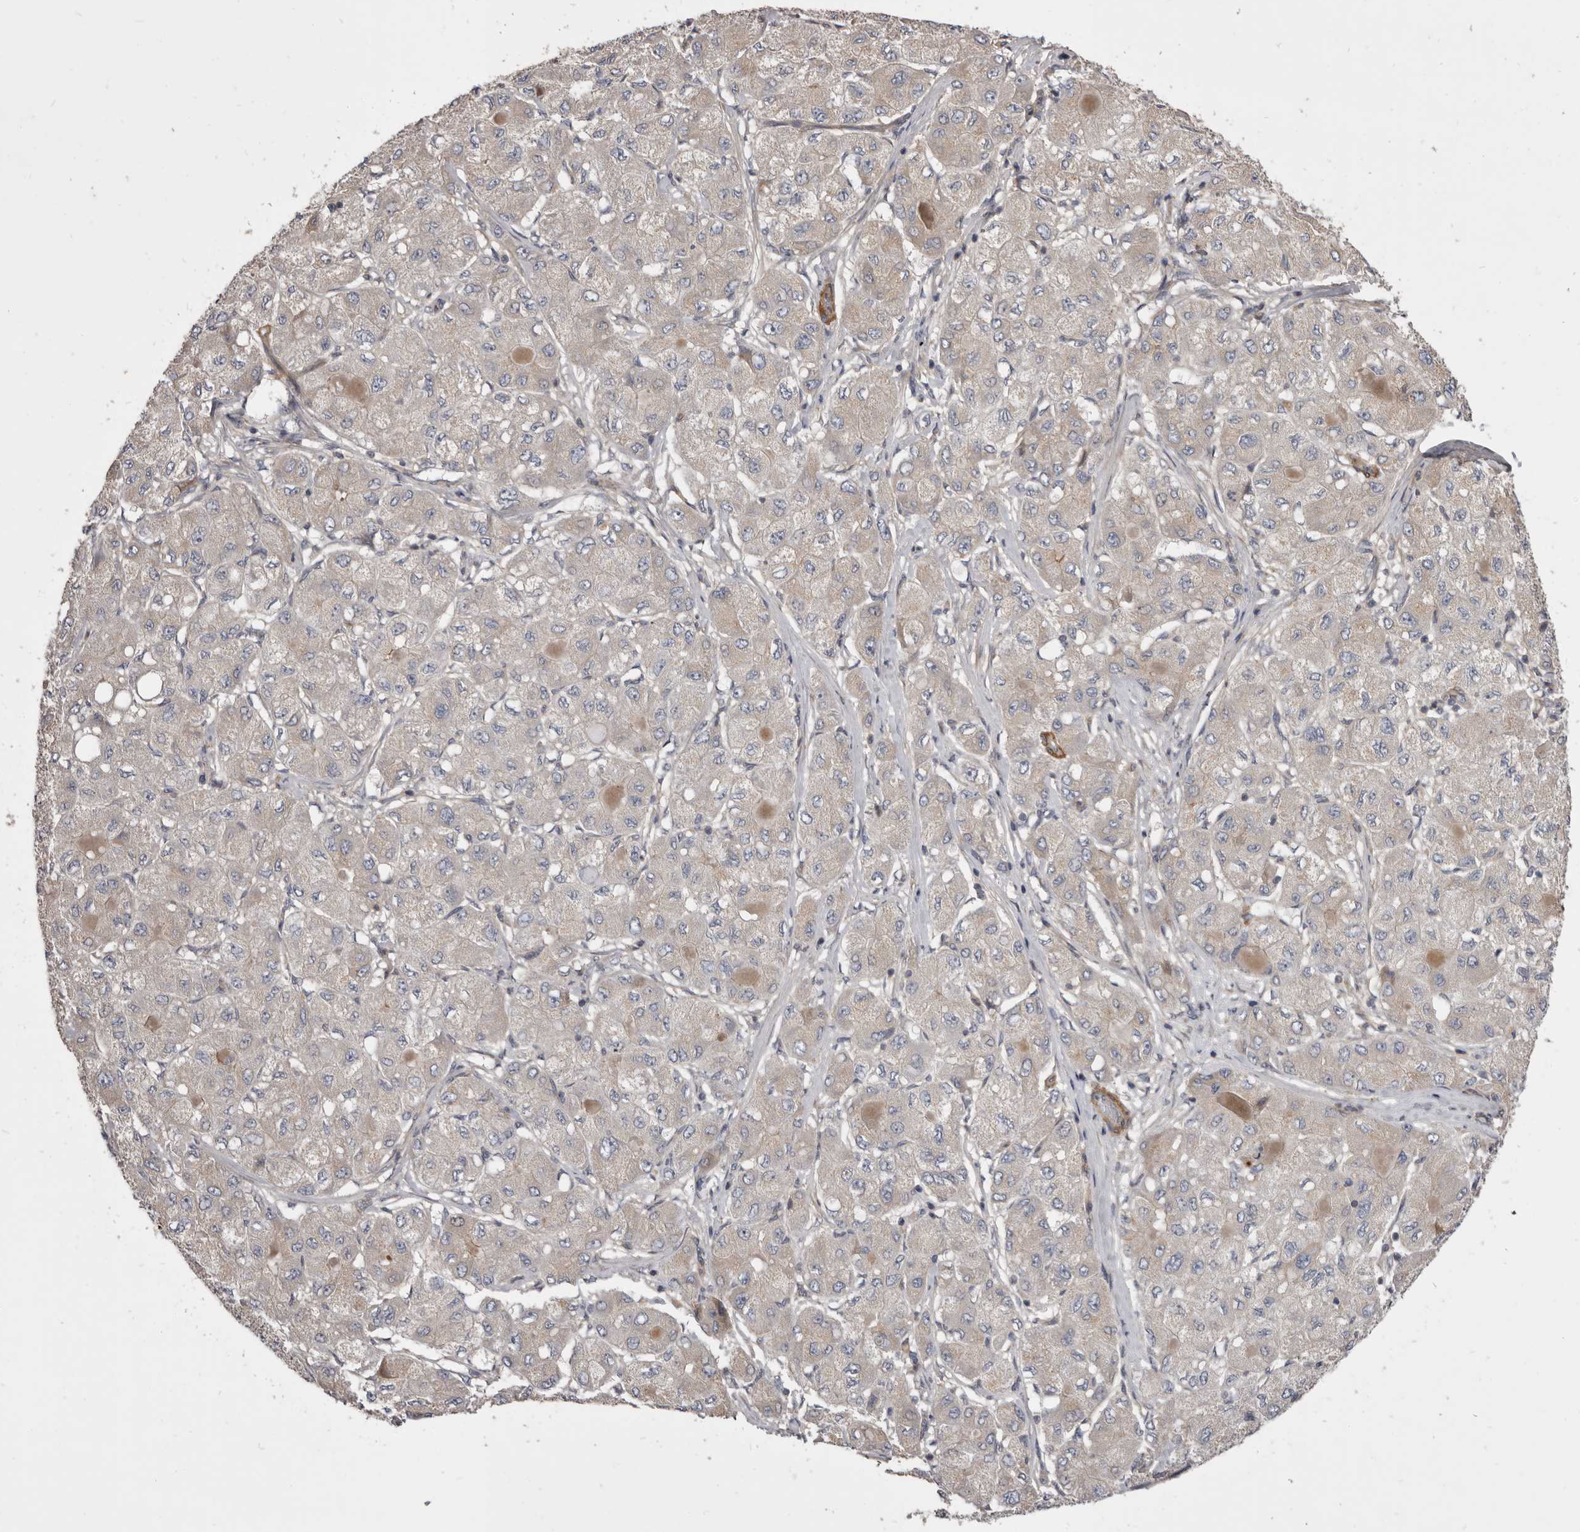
{"staining": {"intensity": "weak", "quantity": "<25%", "location": "cytoplasmic/membranous"}, "tissue": "liver cancer", "cell_type": "Tumor cells", "image_type": "cancer", "snomed": [{"axis": "morphology", "description": "Carcinoma, Hepatocellular, NOS"}, {"axis": "topography", "description": "Liver"}], "caption": "Immunohistochemistry of liver cancer reveals no expression in tumor cells.", "gene": "VPS45", "patient": {"sex": "male", "age": 80}}